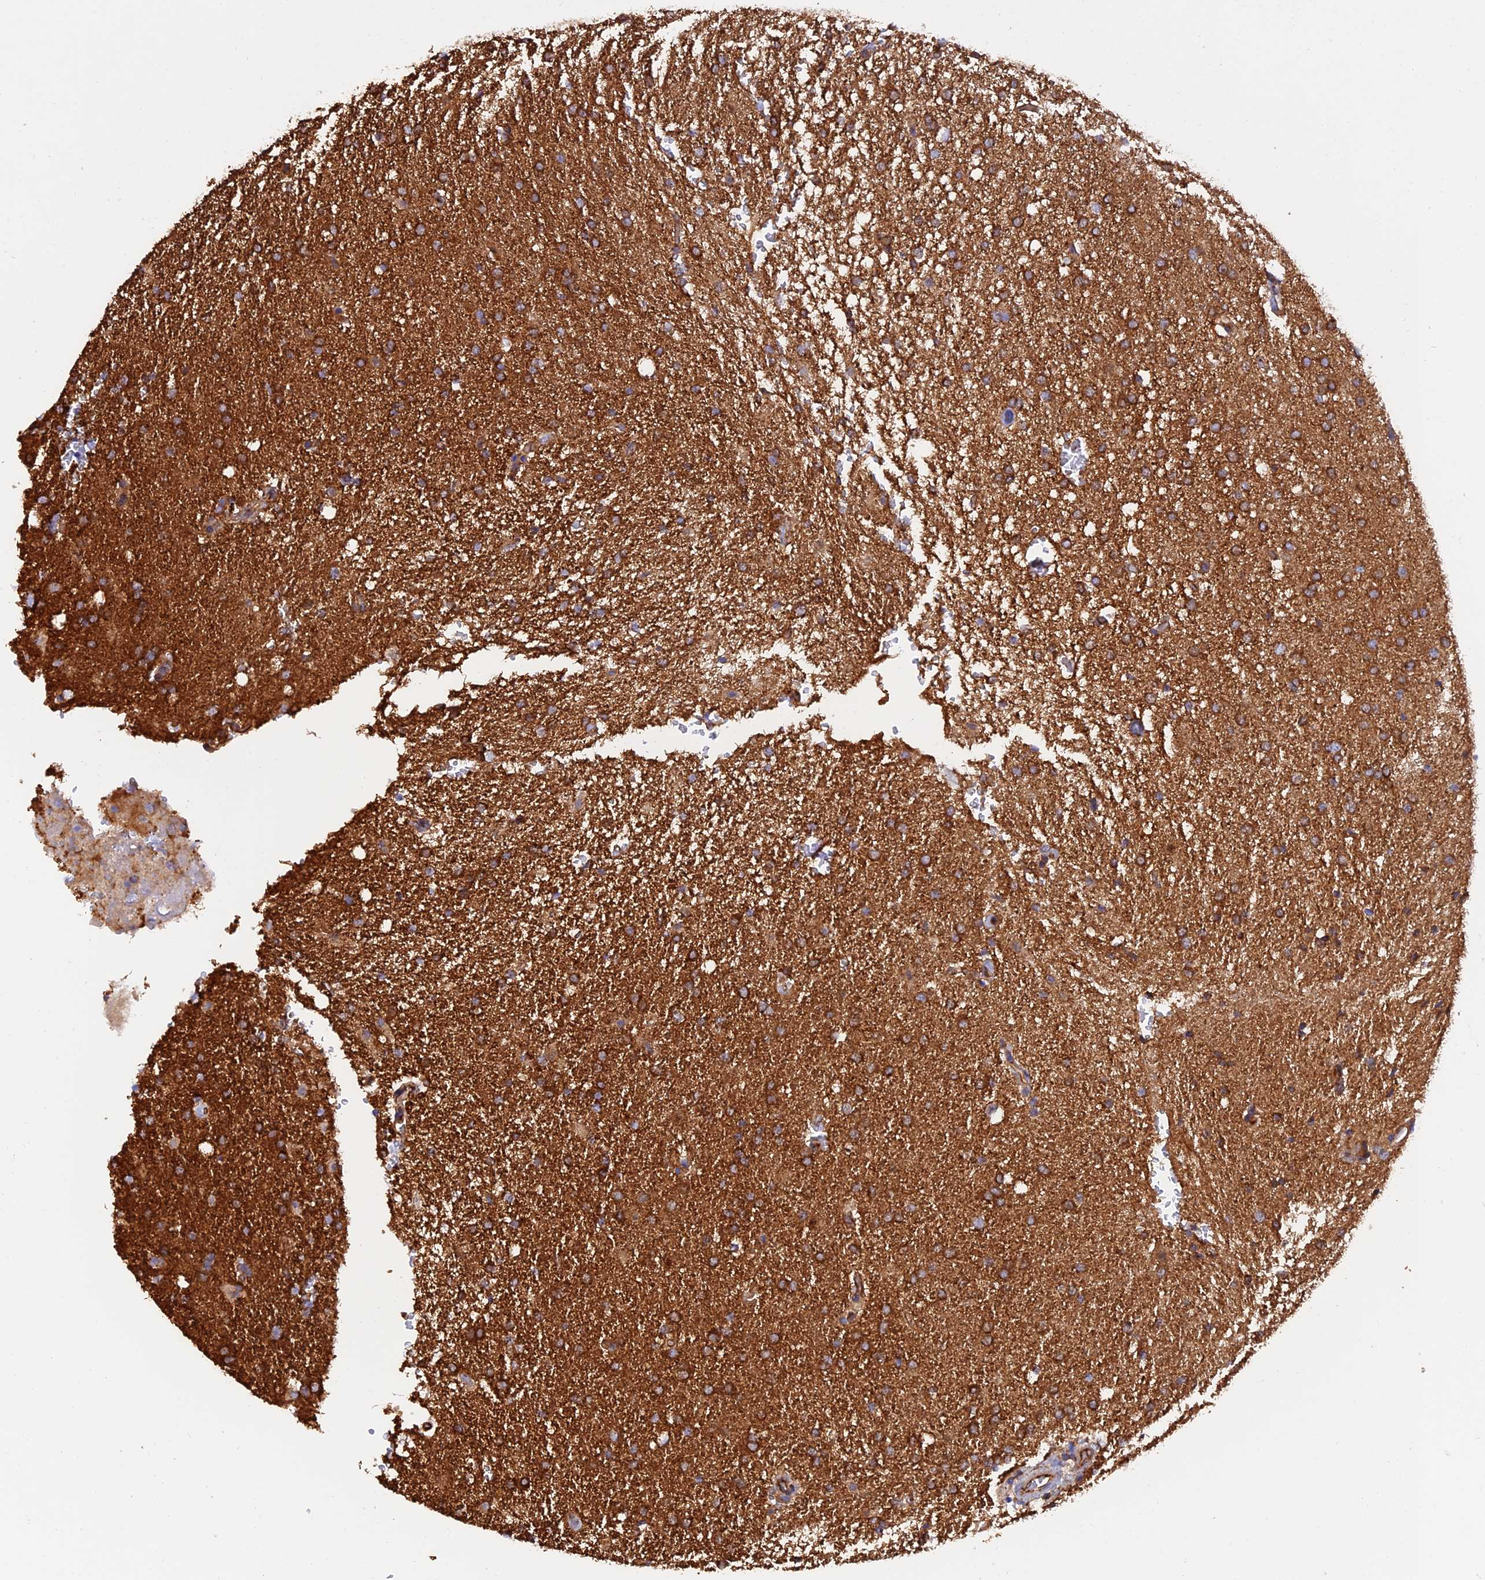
{"staining": {"intensity": "moderate", "quantity": ">75%", "location": "cytoplasmic/membranous"}, "tissue": "glioma", "cell_type": "Tumor cells", "image_type": "cancer", "snomed": [{"axis": "morphology", "description": "Glioma, malignant, High grade"}, {"axis": "topography", "description": "Brain"}], "caption": "Immunohistochemical staining of malignant high-grade glioma demonstrates medium levels of moderate cytoplasmic/membranous protein positivity in approximately >75% of tumor cells.", "gene": "DCTN2", "patient": {"sex": "male", "age": 72}}